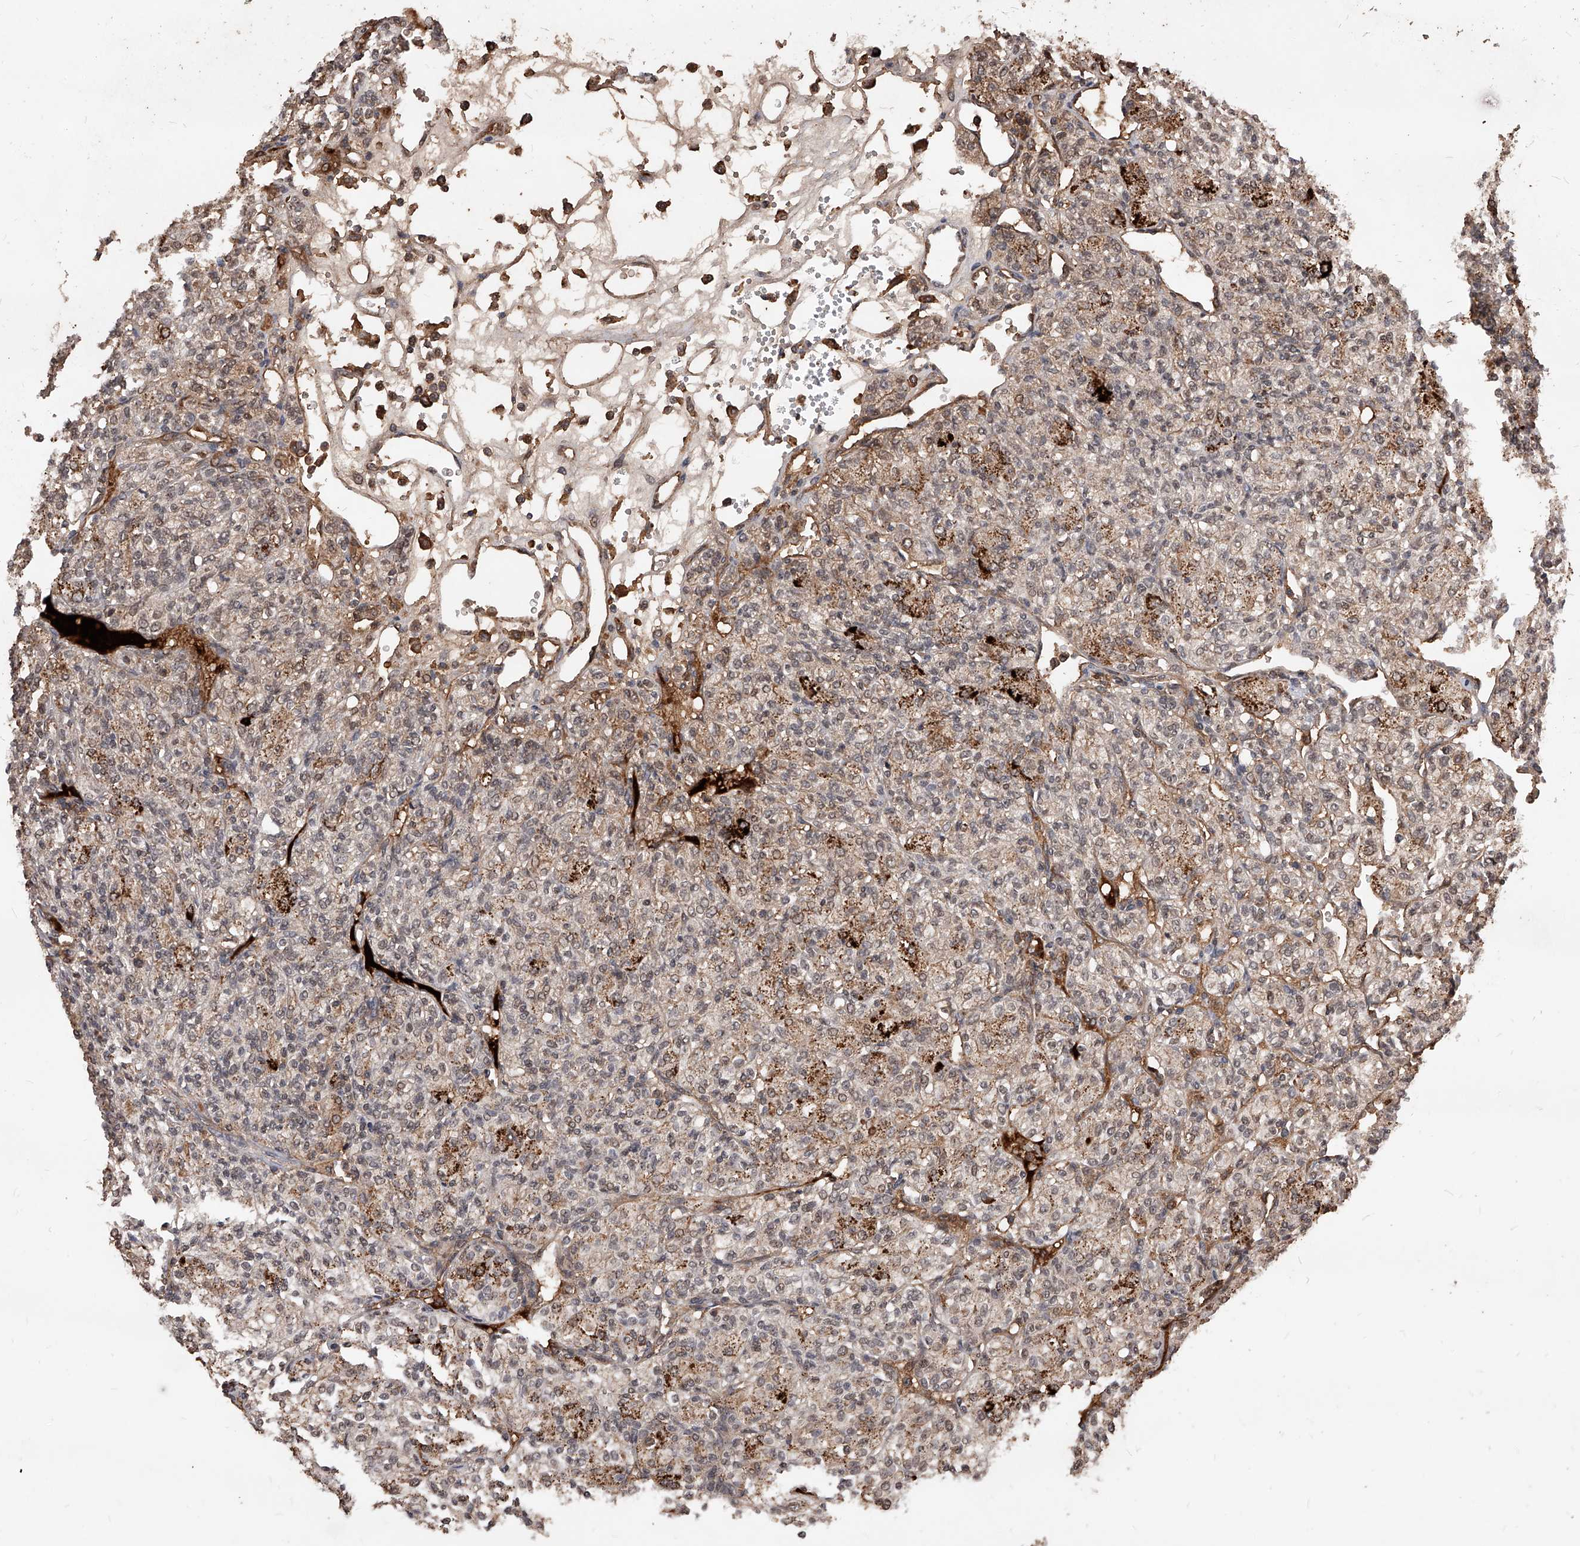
{"staining": {"intensity": "moderate", "quantity": "25%-75%", "location": "cytoplasmic/membranous"}, "tissue": "renal cancer", "cell_type": "Tumor cells", "image_type": "cancer", "snomed": [{"axis": "morphology", "description": "Adenocarcinoma, NOS"}, {"axis": "topography", "description": "Kidney"}], "caption": "A histopathology image showing moderate cytoplasmic/membranous expression in approximately 25%-75% of tumor cells in renal adenocarcinoma, as visualized by brown immunohistochemical staining.", "gene": "CFAP410", "patient": {"sex": "male", "age": 77}}